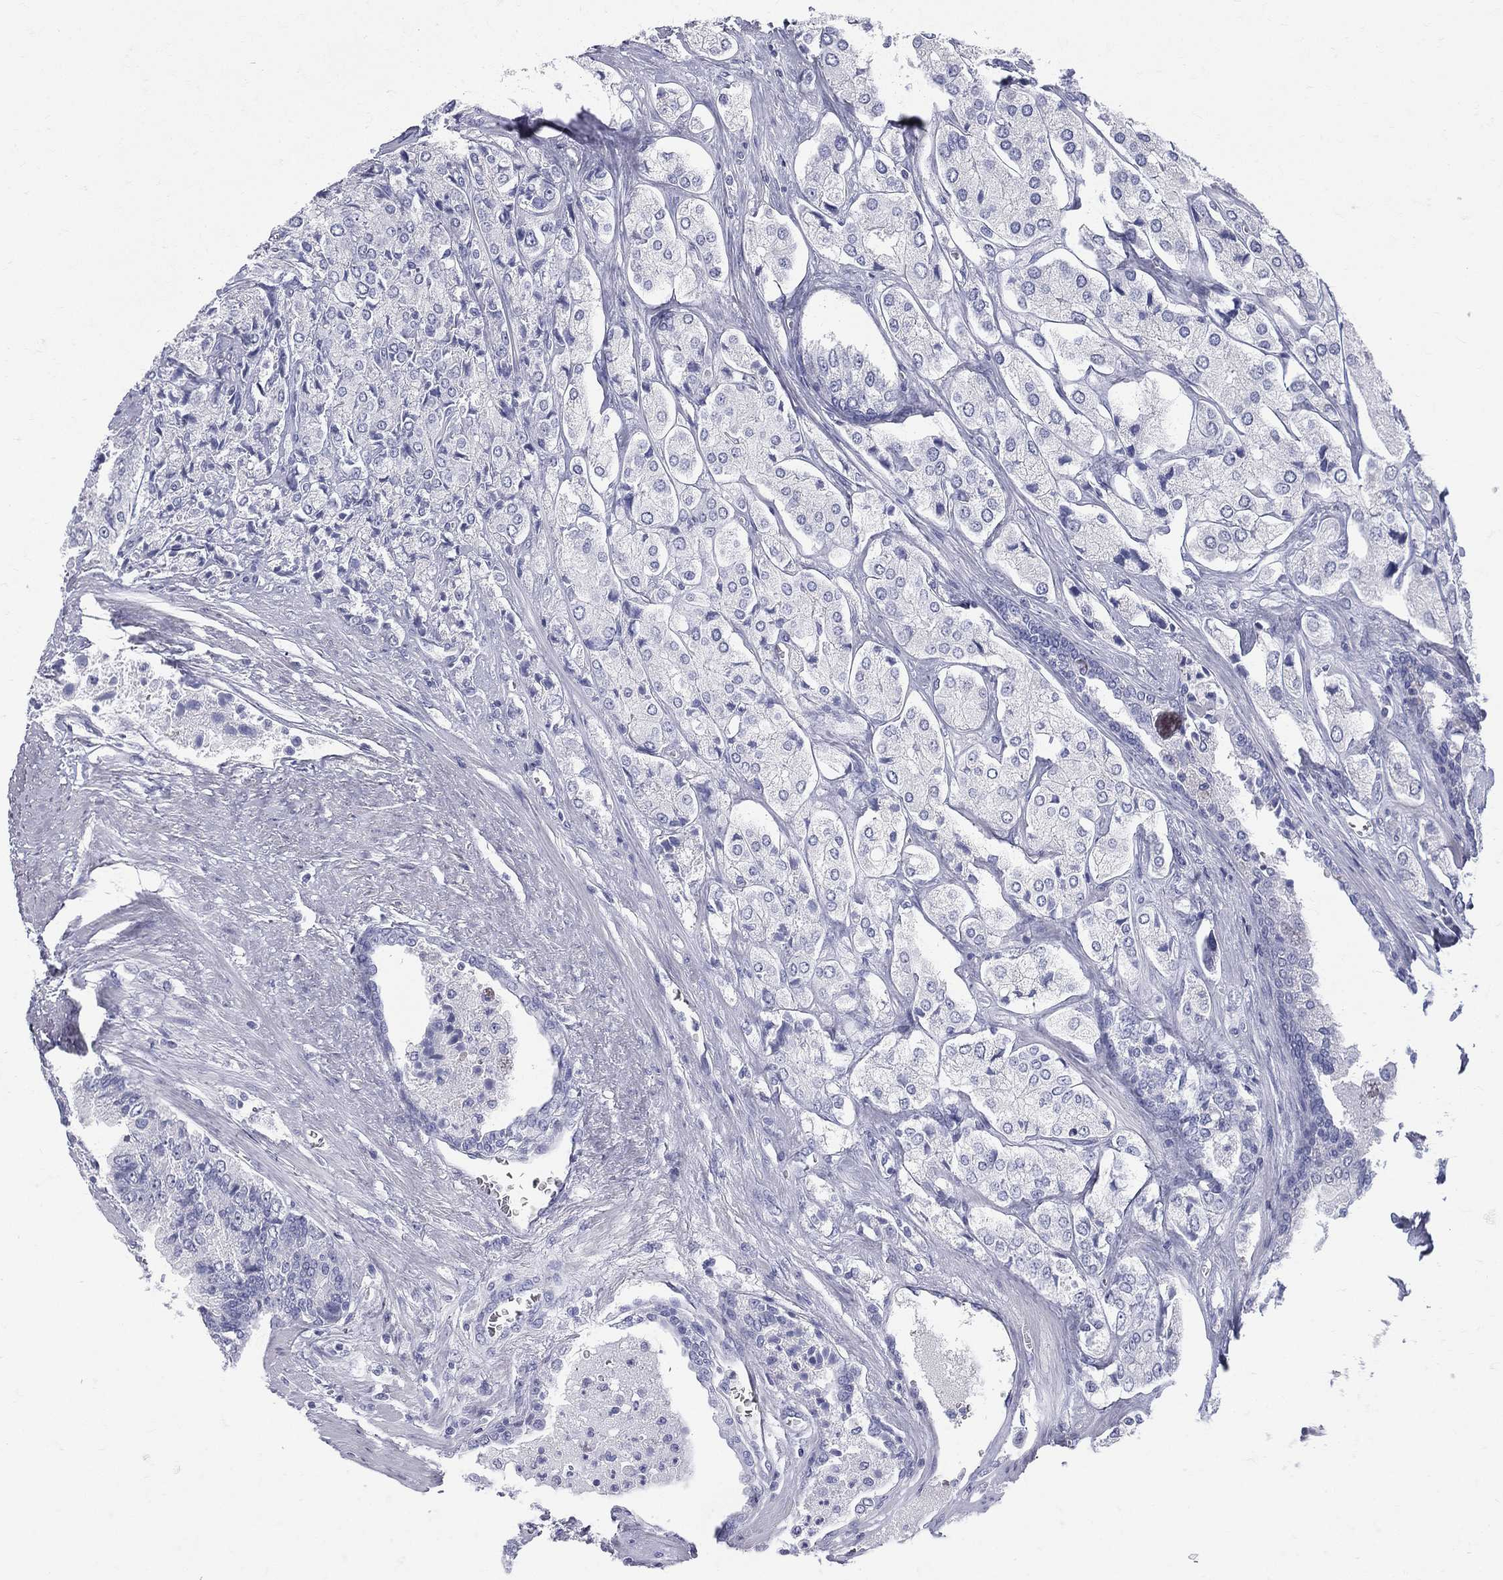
{"staining": {"intensity": "negative", "quantity": "none", "location": "none"}, "tissue": "prostate cancer", "cell_type": "Tumor cells", "image_type": "cancer", "snomed": [{"axis": "morphology", "description": "Adenocarcinoma, NOS"}, {"axis": "topography", "description": "Prostate and seminal vesicle, NOS"}, {"axis": "topography", "description": "Prostate"}], "caption": "Human prostate cancer (adenocarcinoma) stained for a protein using immunohistochemistry reveals no expression in tumor cells.", "gene": "ETNPPL", "patient": {"sex": "male", "age": 67}}